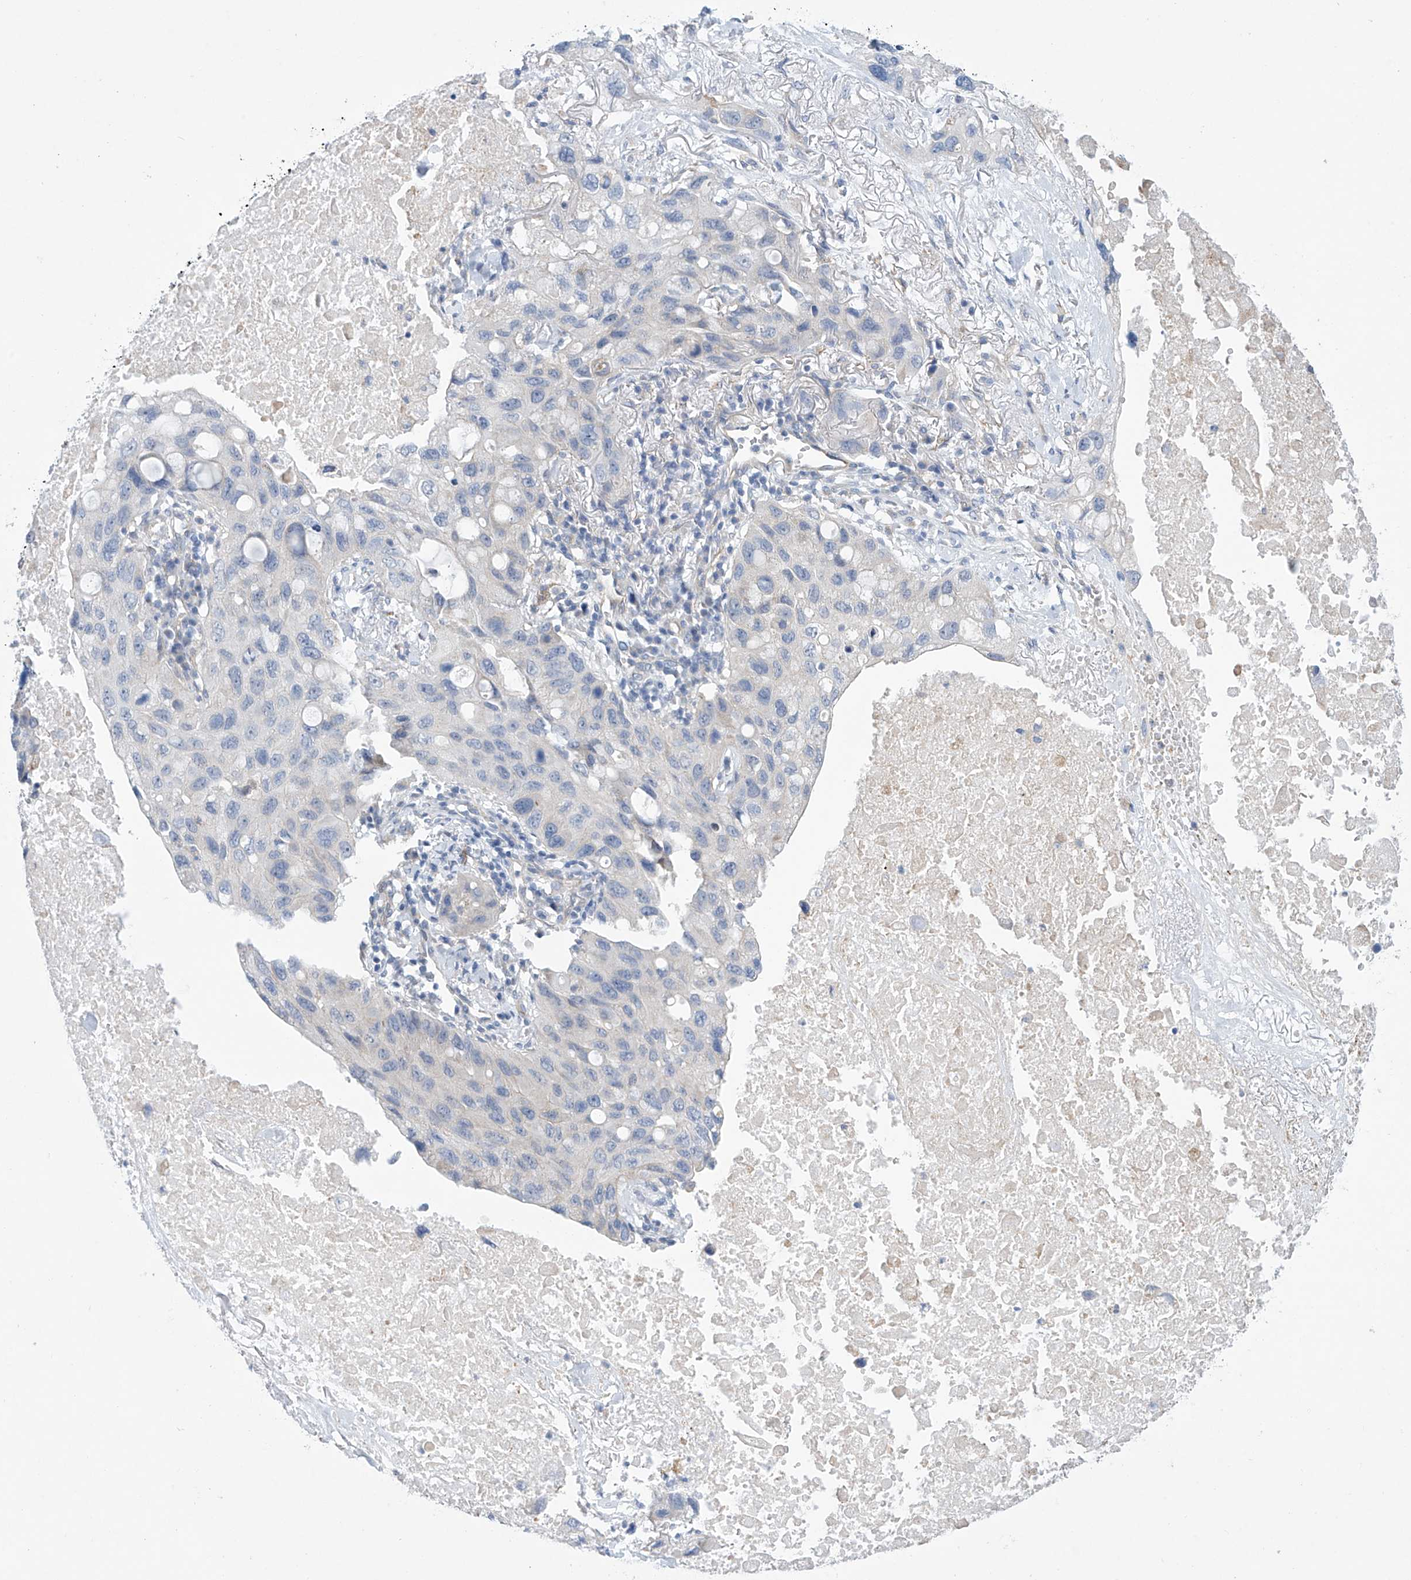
{"staining": {"intensity": "negative", "quantity": "none", "location": "none"}, "tissue": "lung cancer", "cell_type": "Tumor cells", "image_type": "cancer", "snomed": [{"axis": "morphology", "description": "Squamous cell carcinoma, NOS"}, {"axis": "topography", "description": "Lung"}], "caption": "Immunohistochemistry (IHC) histopathology image of lung cancer stained for a protein (brown), which displays no expression in tumor cells. Brightfield microscopy of IHC stained with DAB (3,3'-diaminobenzidine) (brown) and hematoxylin (blue), captured at high magnification.", "gene": "ABHD13", "patient": {"sex": "female", "age": 73}}